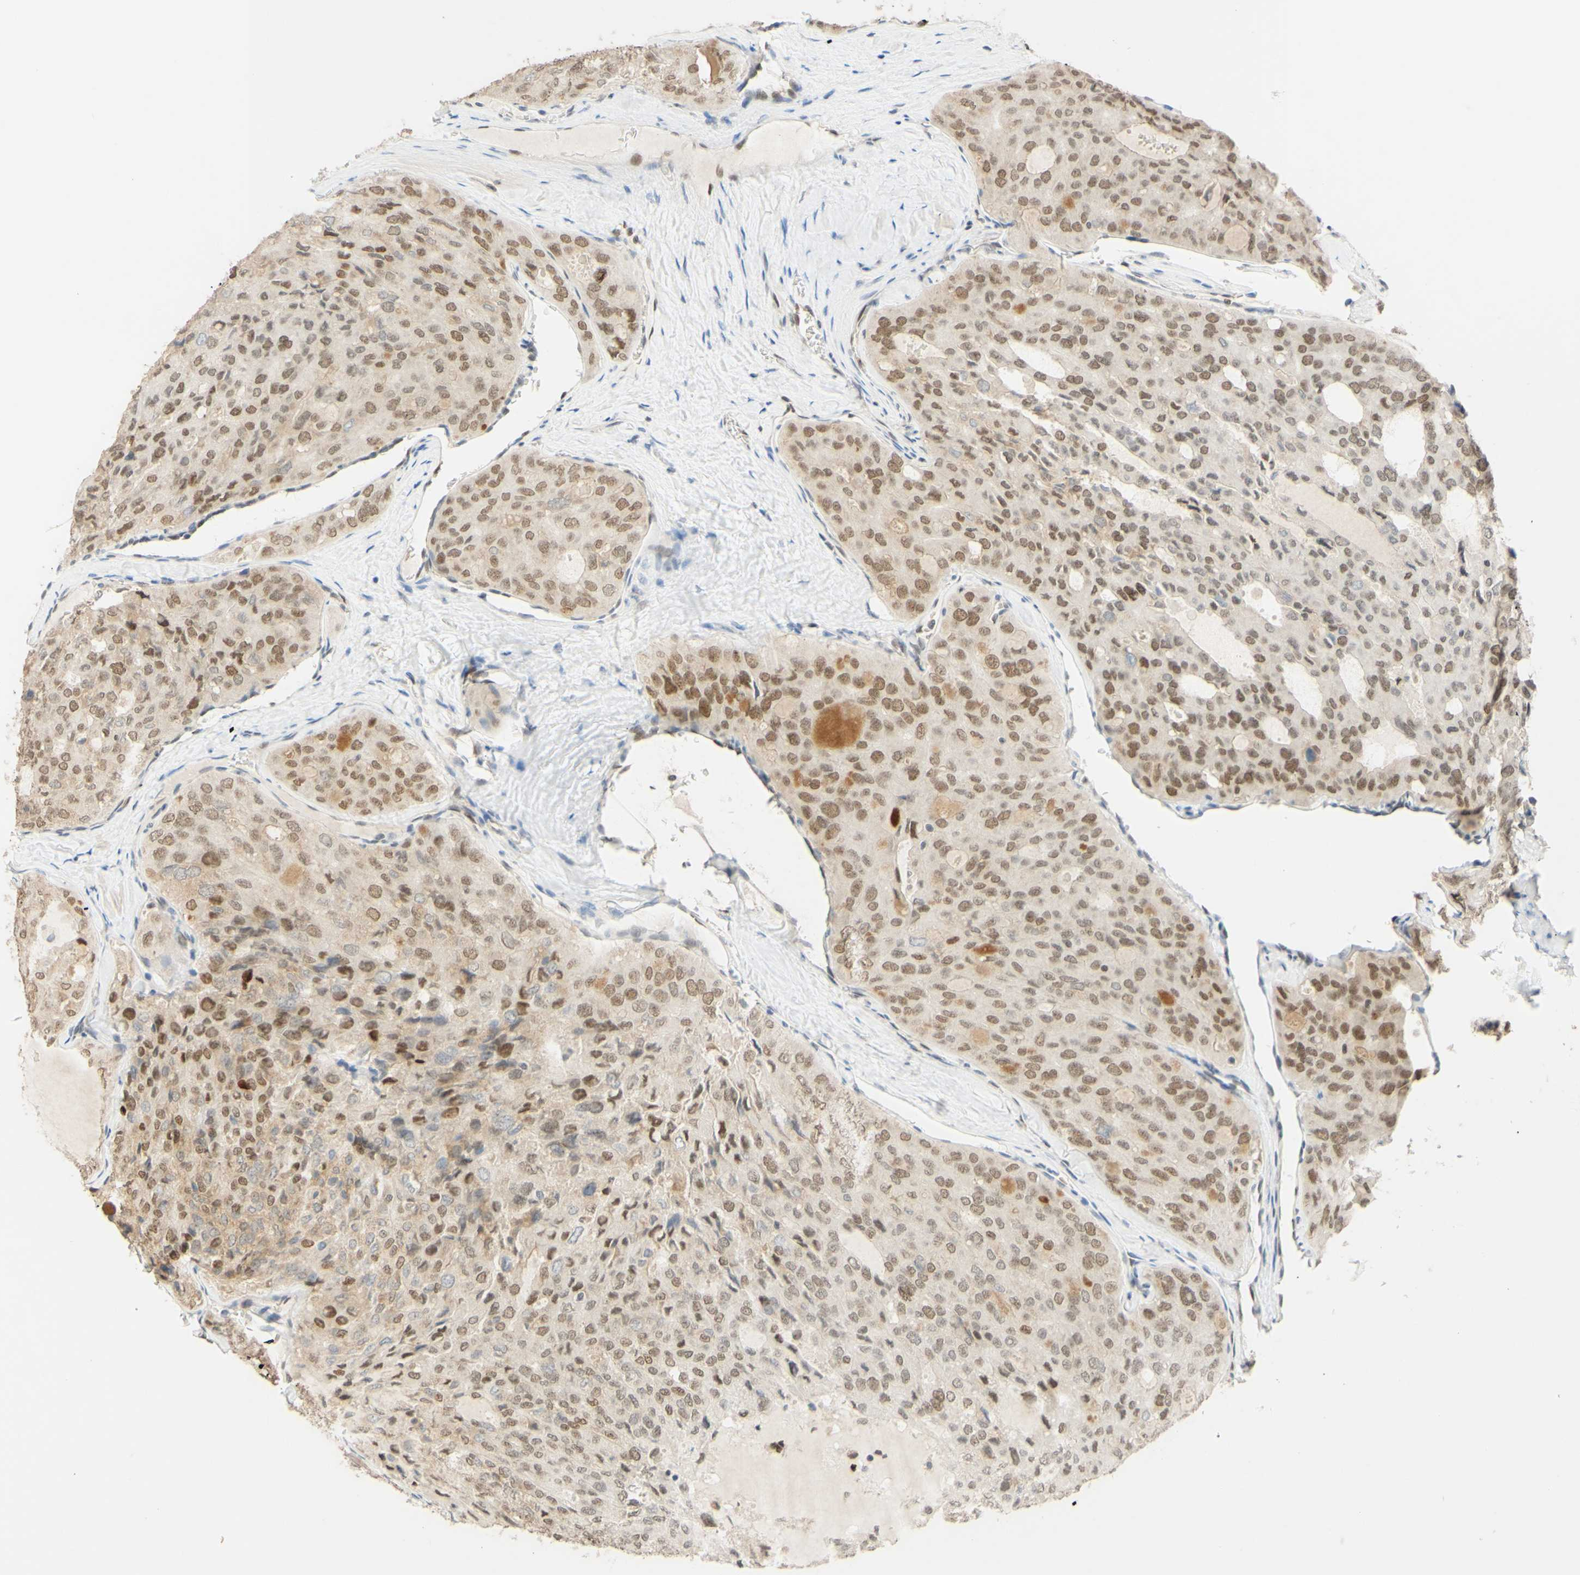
{"staining": {"intensity": "moderate", "quantity": ">75%", "location": "cytoplasmic/membranous,nuclear"}, "tissue": "thyroid cancer", "cell_type": "Tumor cells", "image_type": "cancer", "snomed": [{"axis": "morphology", "description": "Follicular adenoma carcinoma, NOS"}, {"axis": "topography", "description": "Thyroid gland"}], "caption": "Approximately >75% of tumor cells in human follicular adenoma carcinoma (thyroid) demonstrate moderate cytoplasmic/membranous and nuclear protein positivity as visualized by brown immunohistochemical staining.", "gene": "POLB", "patient": {"sex": "male", "age": 75}}